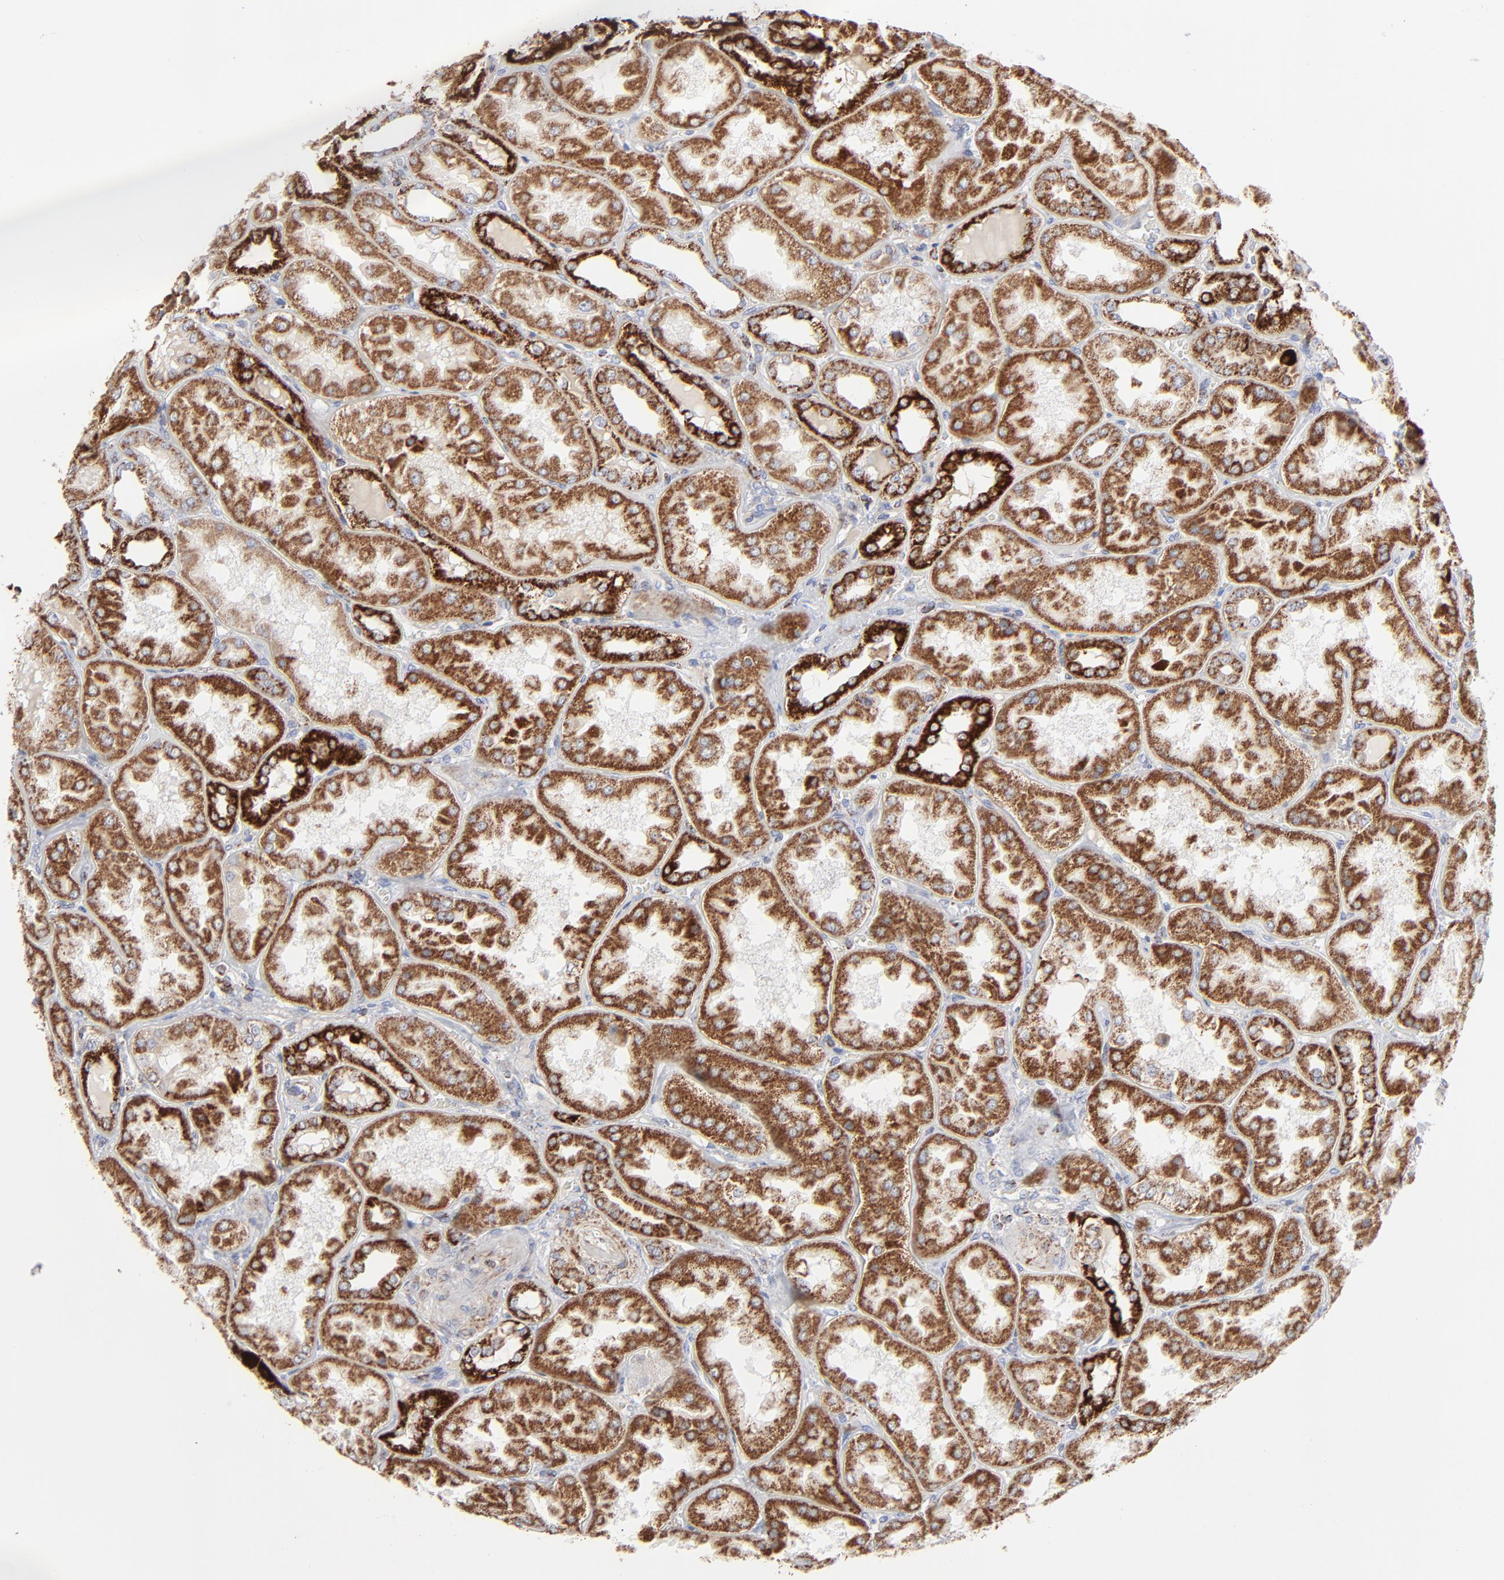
{"staining": {"intensity": "negative", "quantity": "none", "location": "none"}, "tissue": "kidney", "cell_type": "Cells in glomeruli", "image_type": "normal", "snomed": [{"axis": "morphology", "description": "Normal tissue, NOS"}, {"axis": "topography", "description": "Kidney"}], "caption": "Immunohistochemistry of unremarkable kidney demonstrates no expression in cells in glomeruli.", "gene": "ASB3", "patient": {"sex": "female", "age": 56}}